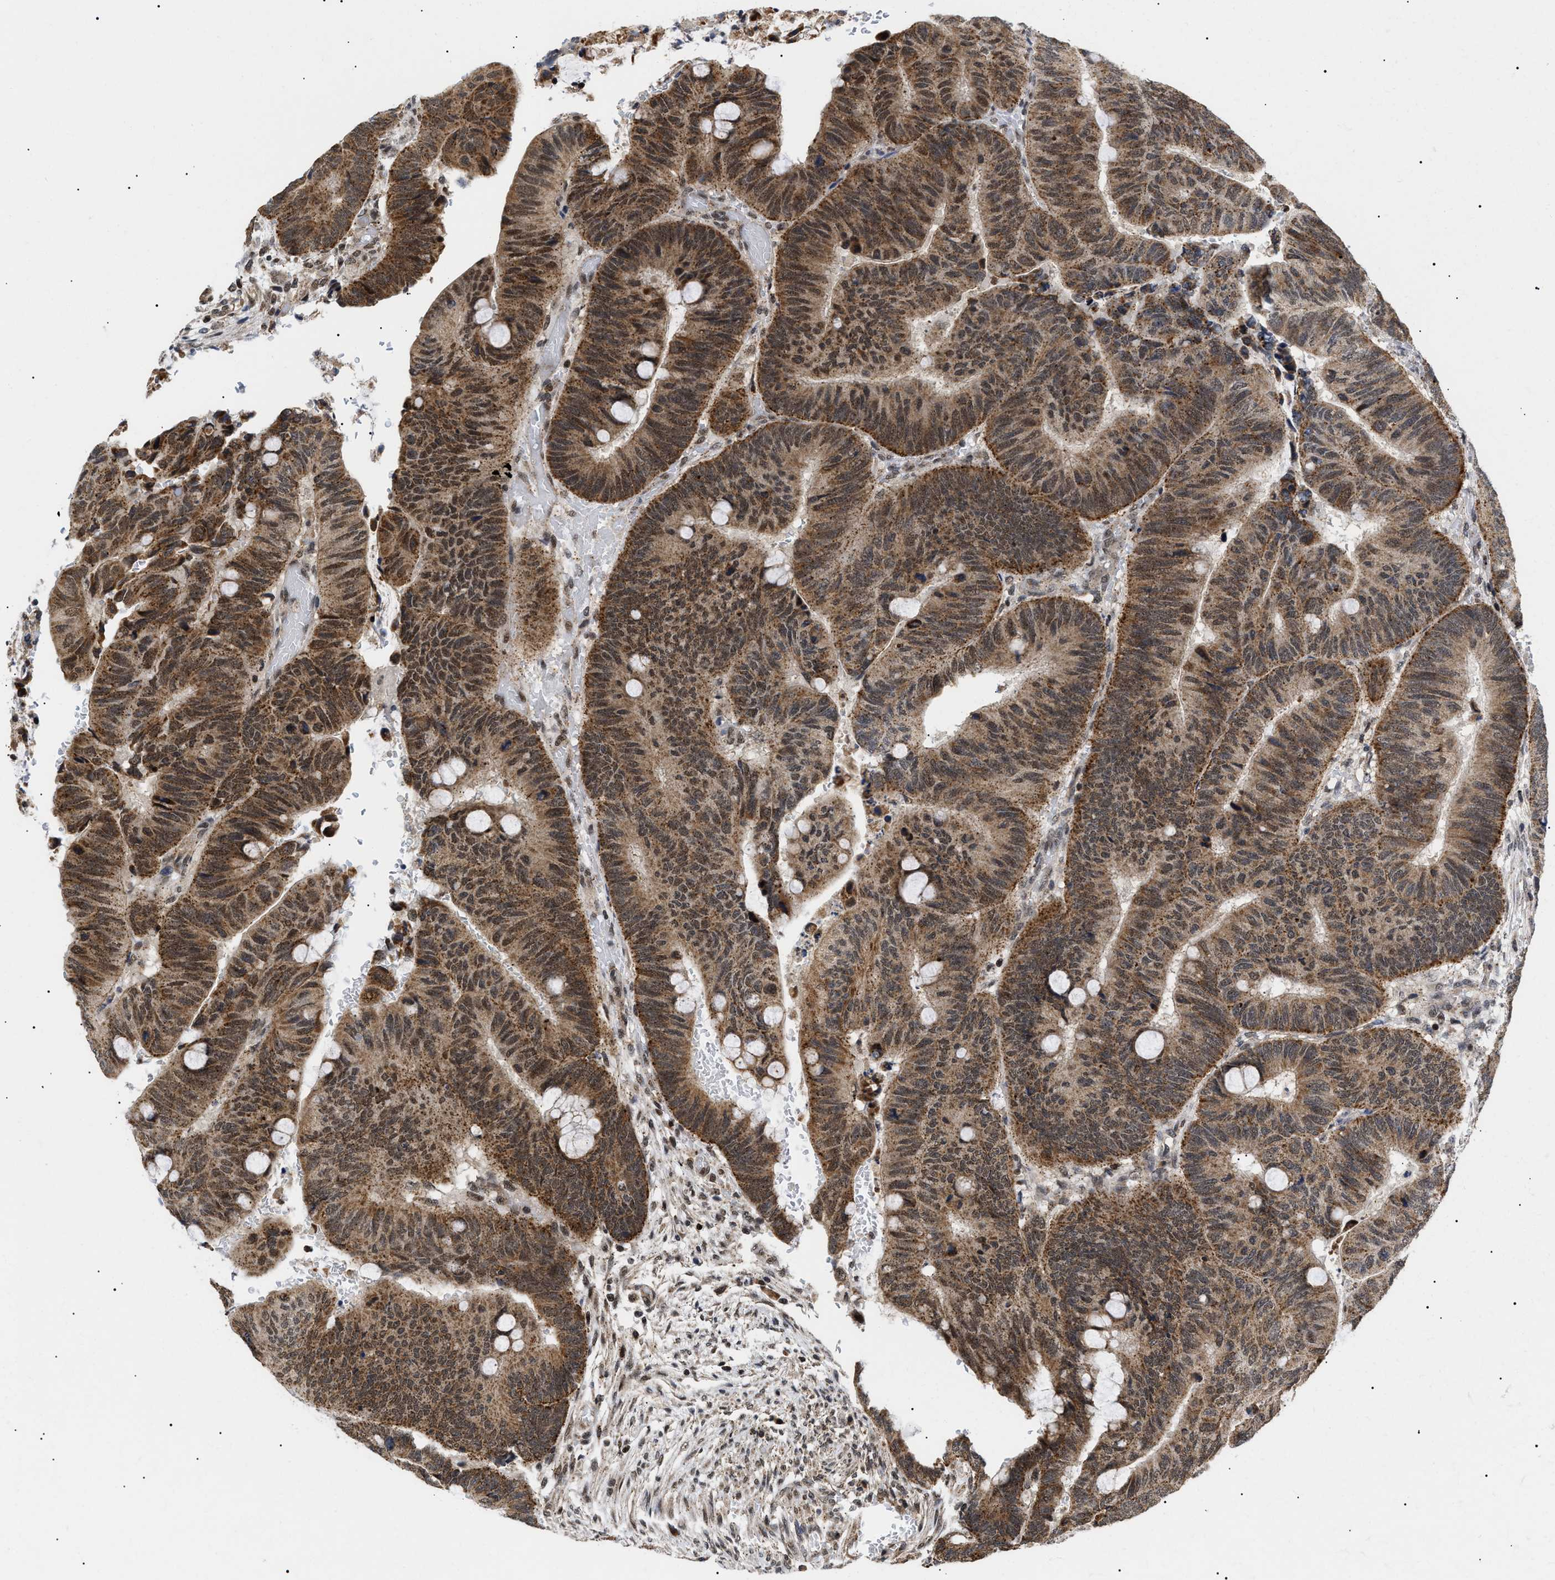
{"staining": {"intensity": "moderate", "quantity": ">75%", "location": "cytoplasmic/membranous"}, "tissue": "colorectal cancer", "cell_type": "Tumor cells", "image_type": "cancer", "snomed": [{"axis": "morphology", "description": "Normal tissue, NOS"}, {"axis": "morphology", "description": "Adenocarcinoma, NOS"}, {"axis": "topography", "description": "Rectum"}], "caption": "This histopathology image exhibits immunohistochemistry staining of human adenocarcinoma (colorectal), with medium moderate cytoplasmic/membranous staining in approximately >75% of tumor cells.", "gene": "ZBTB11", "patient": {"sex": "male", "age": 92}}